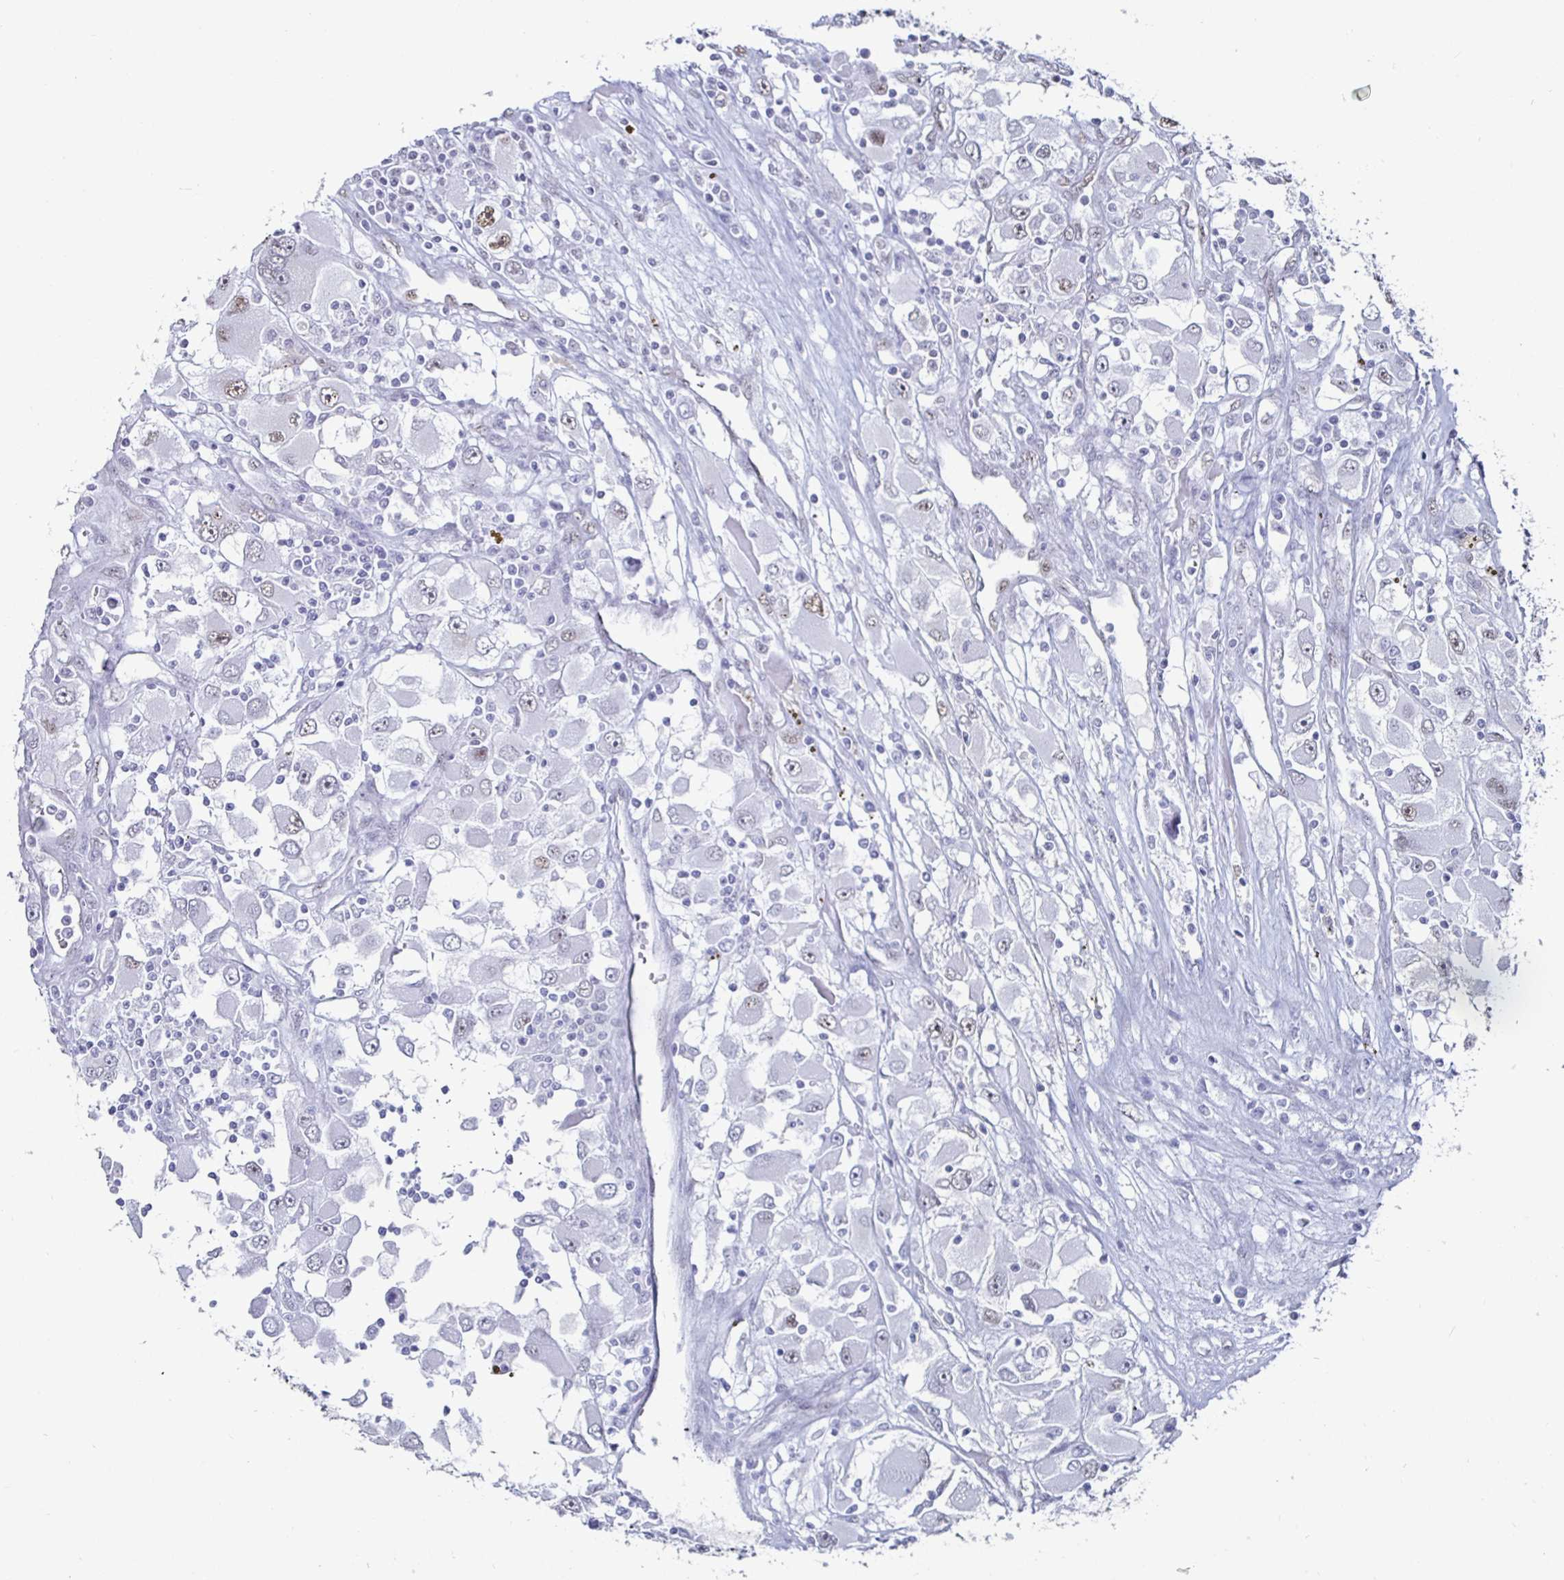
{"staining": {"intensity": "weak", "quantity": "<25%", "location": "nuclear"}, "tissue": "renal cancer", "cell_type": "Tumor cells", "image_type": "cancer", "snomed": [{"axis": "morphology", "description": "Adenocarcinoma, NOS"}, {"axis": "topography", "description": "Kidney"}], "caption": "Tumor cells are negative for brown protein staining in renal cancer.", "gene": "DDX39B", "patient": {"sex": "female", "age": 52}}